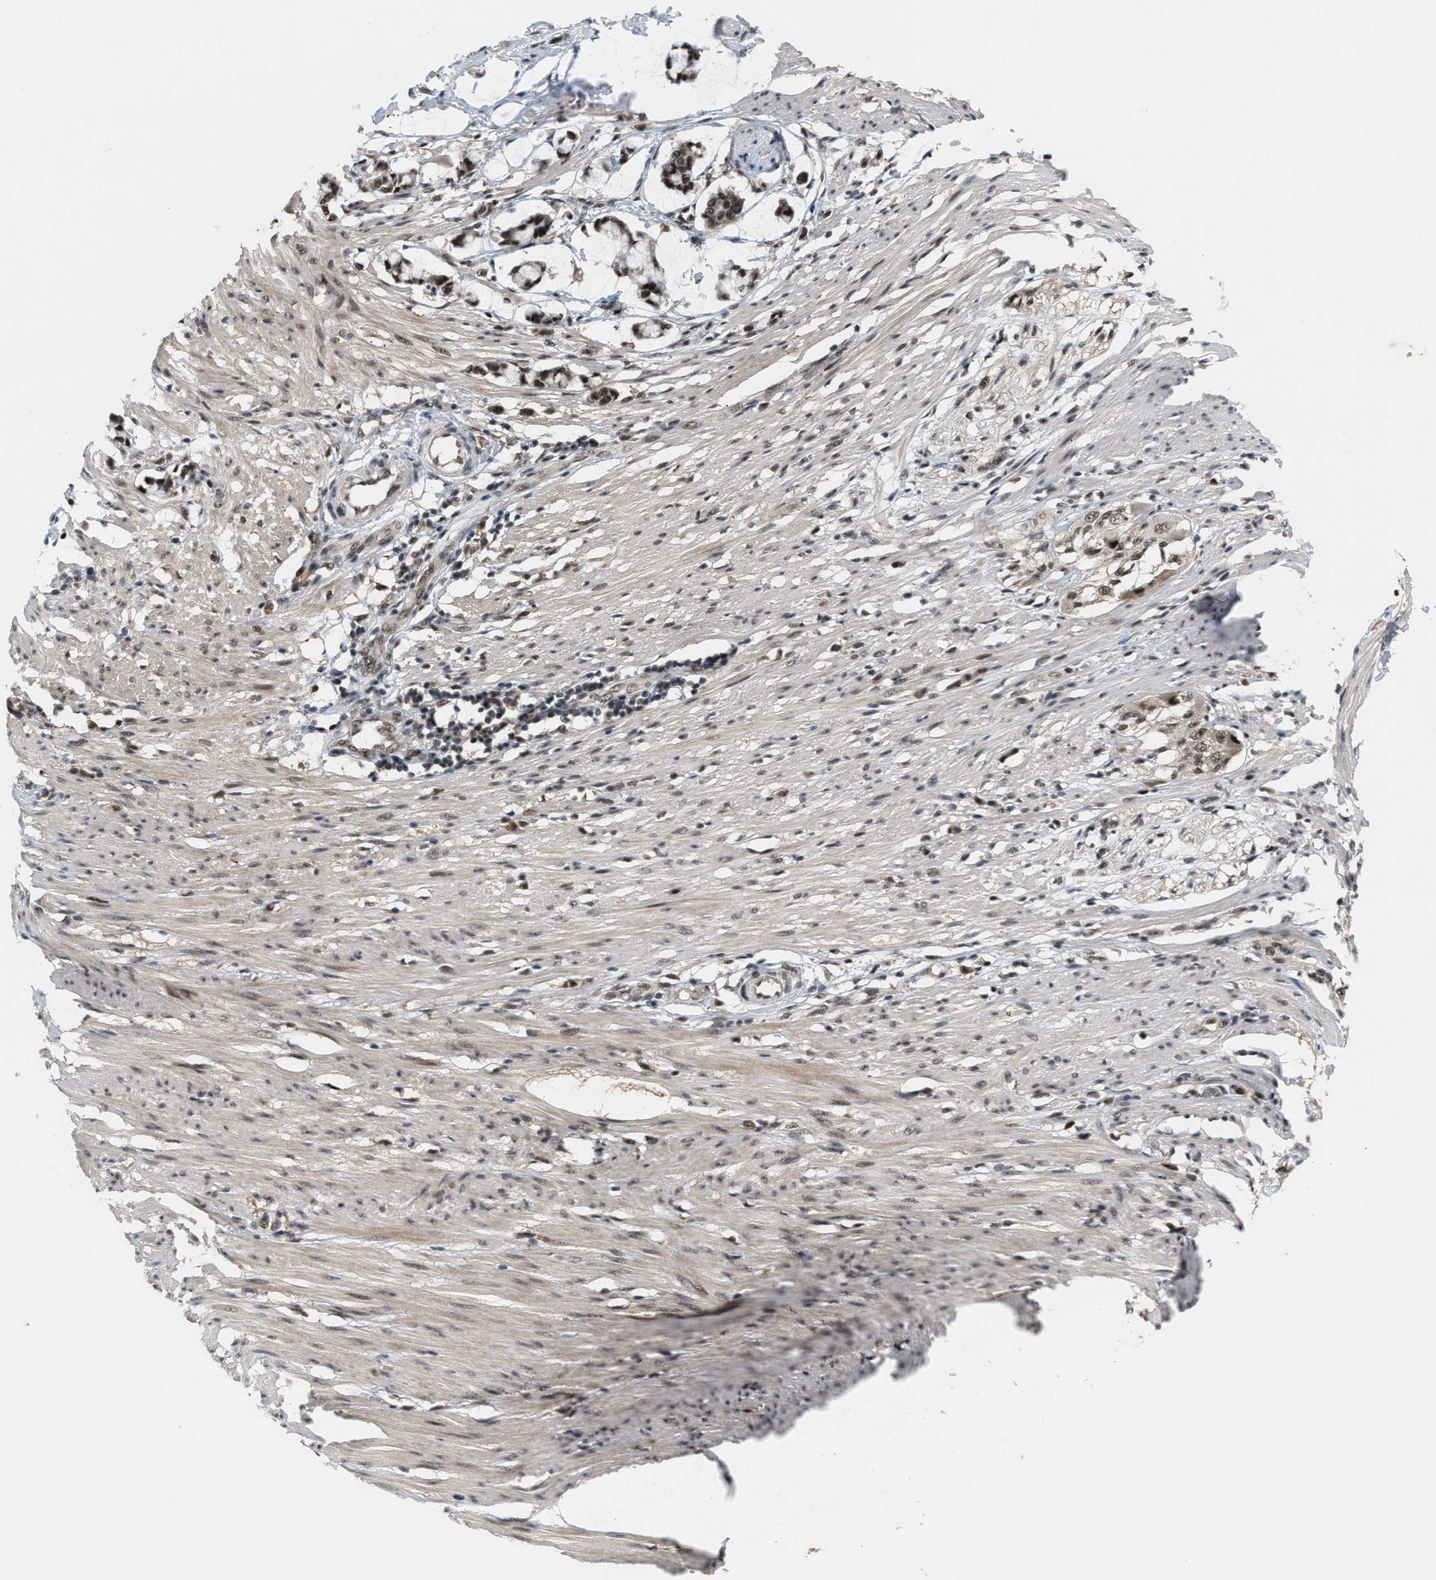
{"staining": {"intensity": "moderate", "quantity": ">75%", "location": "cytoplasmic/membranous,nuclear"}, "tissue": "smooth muscle", "cell_type": "Smooth muscle cells", "image_type": "normal", "snomed": [{"axis": "morphology", "description": "Normal tissue, NOS"}, {"axis": "morphology", "description": "Adenocarcinoma, NOS"}, {"axis": "topography", "description": "Smooth muscle"}, {"axis": "topography", "description": "Colon"}], "caption": "This image demonstrates IHC staining of normal smooth muscle, with medium moderate cytoplasmic/membranous,nuclear expression in about >75% of smooth muscle cells.", "gene": "PRPF4", "patient": {"sex": "male", "age": 14}}